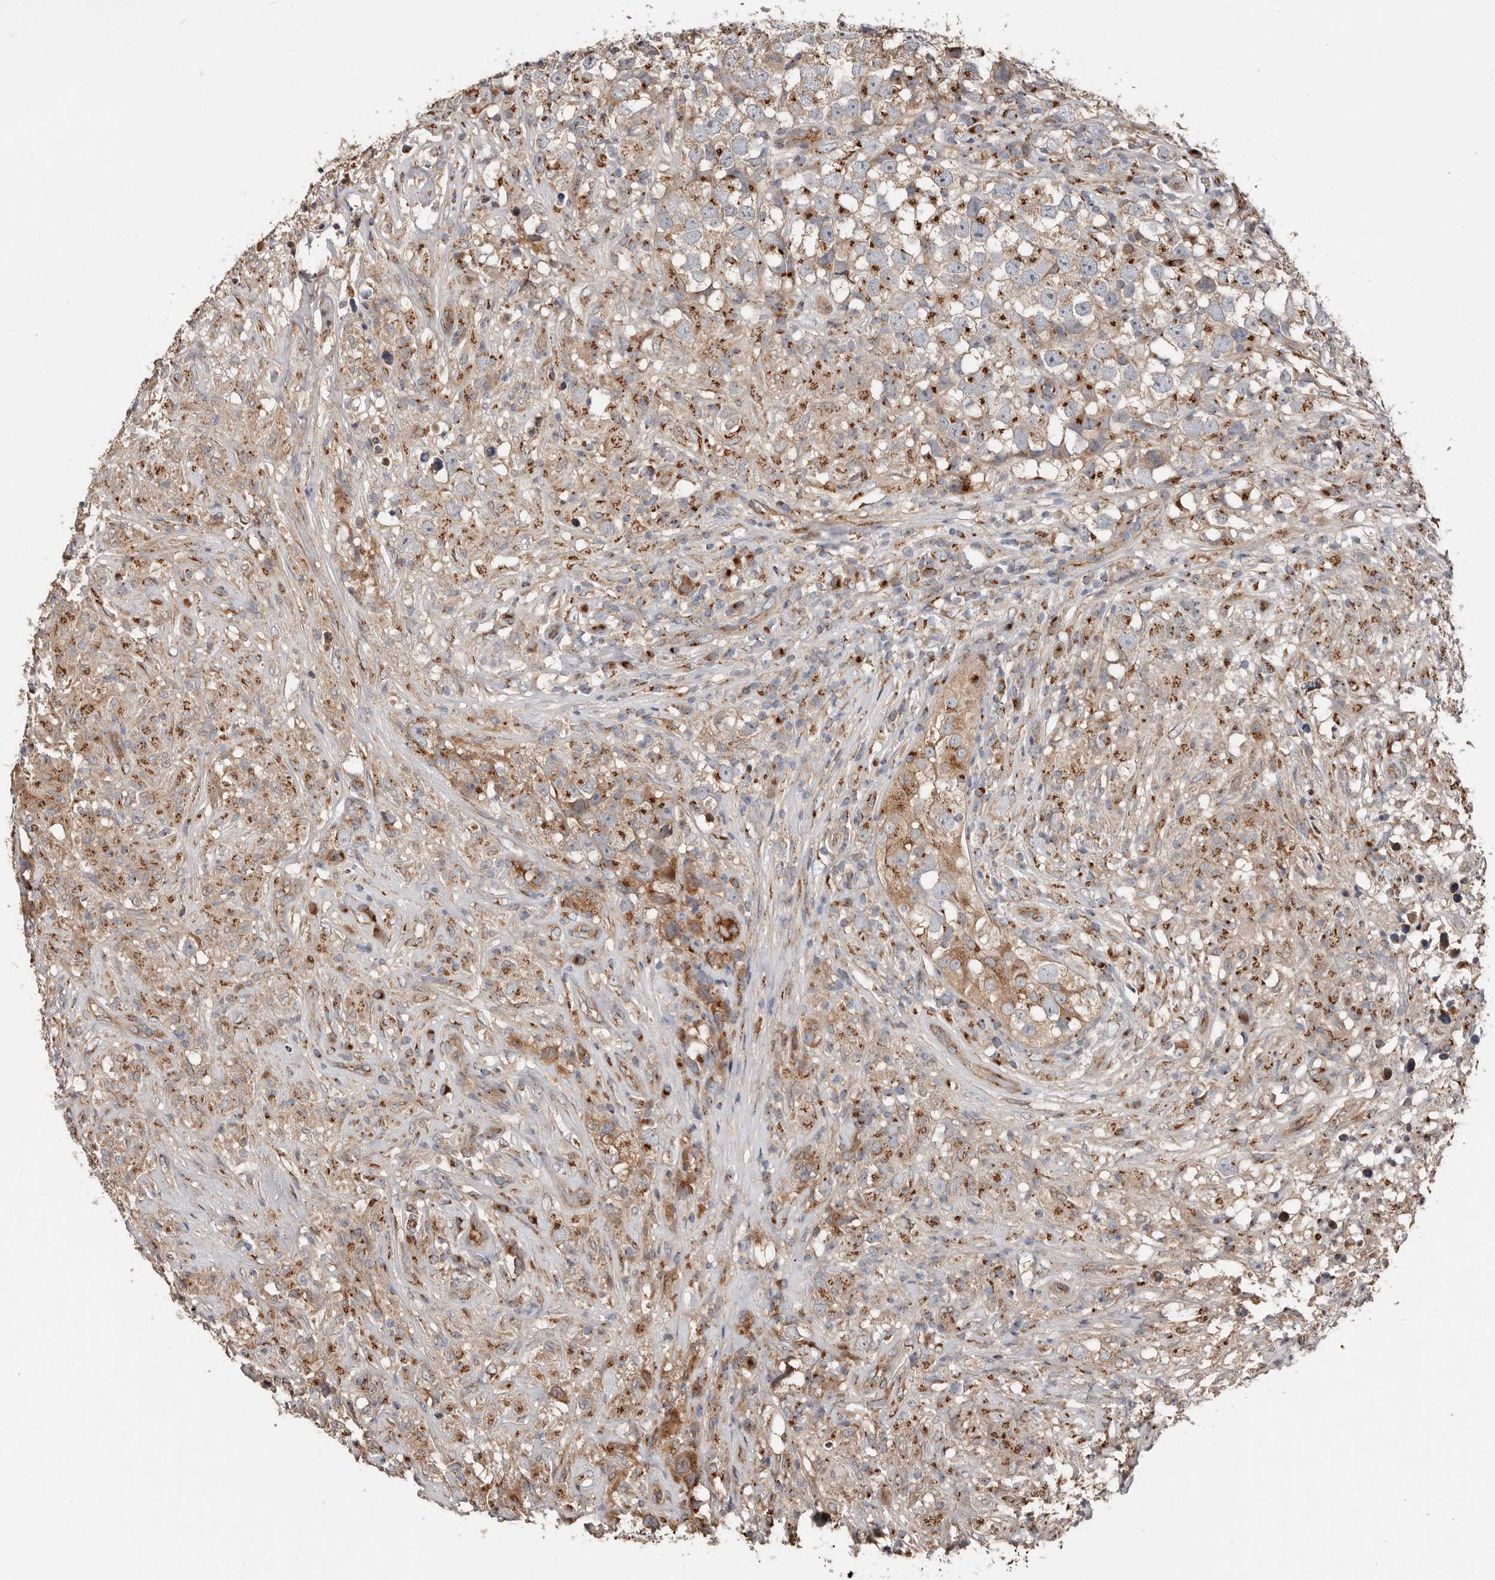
{"staining": {"intensity": "moderate", "quantity": ">75%", "location": "cytoplasmic/membranous"}, "tissue": "testis cancer", "cell_type": "Tumor cells", "image_type": "cancer", "snomed": [{"axis": "morphology", "description": "Seminoma, NOS"}, {"axis": "topography", "description": "Testis"}], "caption": "Immunohistochemistry (IHC) of testis cancer reveals medium levels of moderate cytoplasmic/membranous staining in about >75% of tumor cells.", "gene": "COG1", "patient": {"sex": "male", "age": 49}}